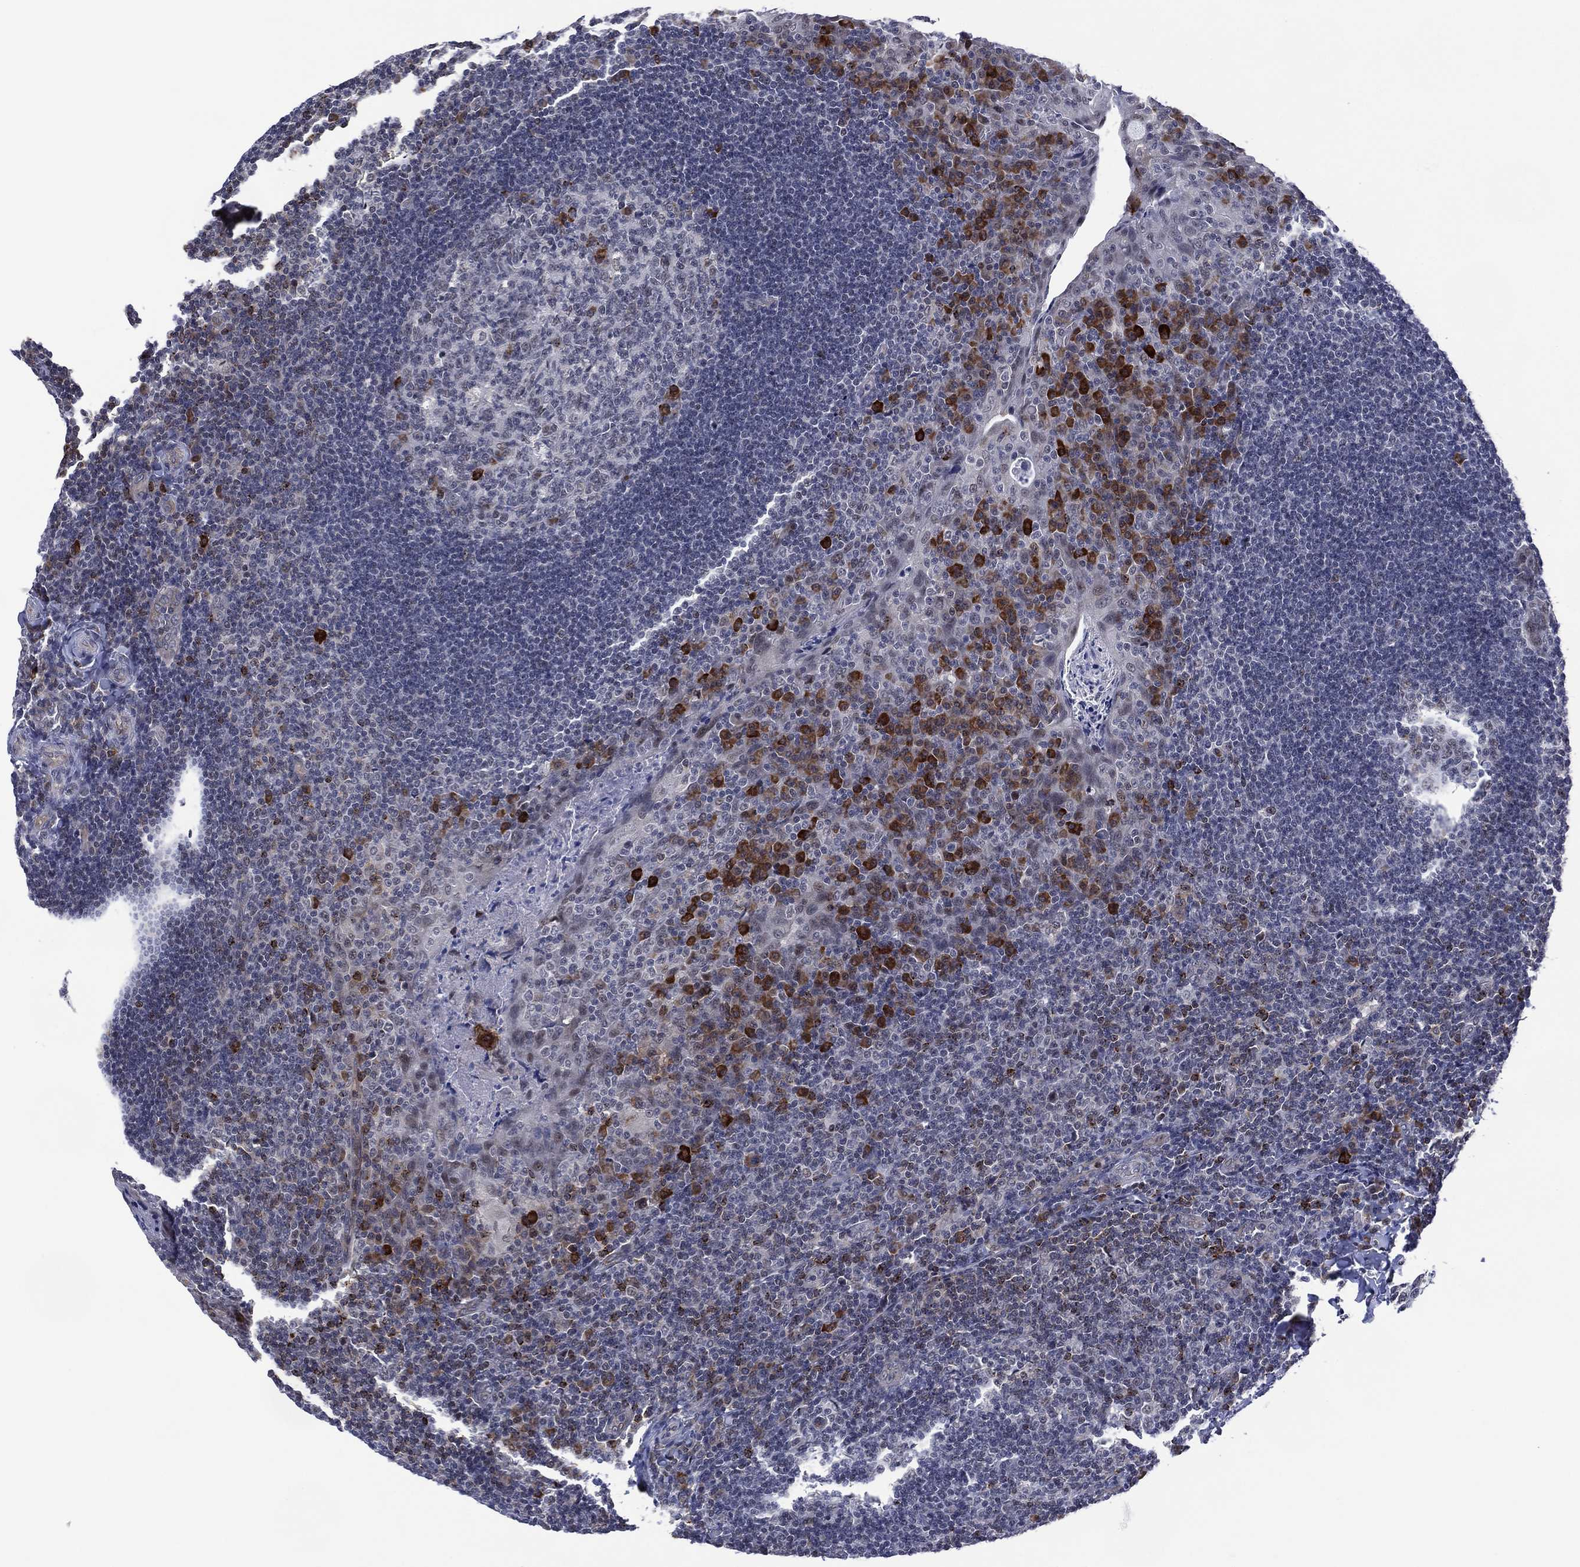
{"staining": {"intensity": "strong", "quantity": "<25%", "location": "cytoplasmic/membranous"}, "tissue": "tonsil", "cell_type": "Germinal center cells", "image_type": "normal", "snomed": [{"axis": "morphology", "description": "Normal tissue, NOS"}, {"axis": "topography", "description": "Tonsil"}], "caption": "Protein staining shows strong cytoplasmic/membranous staining in approximately <25% of germinal center cells in benign tonsil.", "gene": "DPP4", "patient": {"sex": "male", "age": 17}}